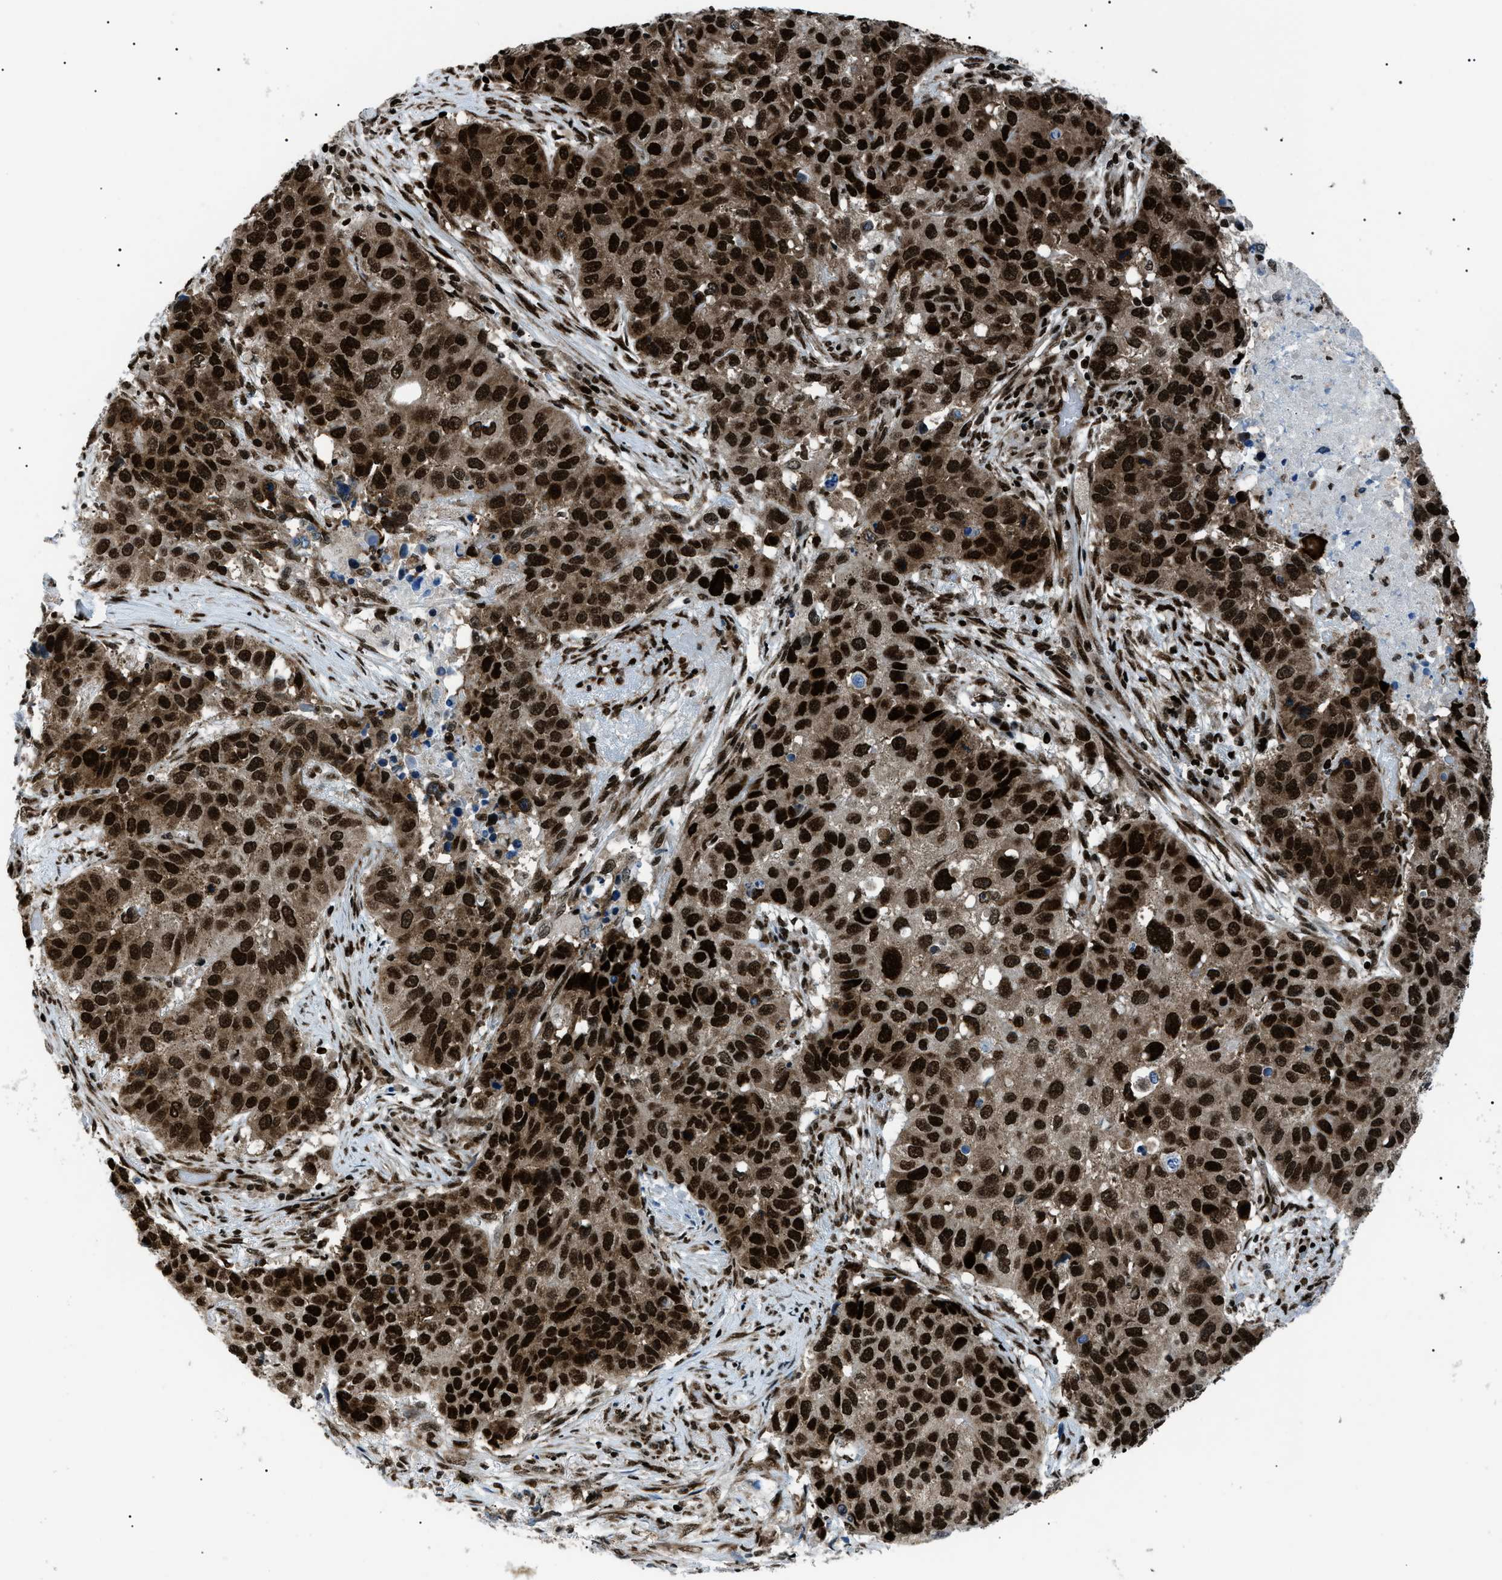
{"staining": {"intensity": "strong", "quantity": ">75%", "location": "nuclear"}, "tissue": "lung cancer", "cell_type": "Tumor cells", "image_type": "cancer", "snomed": [{"axis": "morphology", "description": "Squamous cell carcinoma, NOS"}, {"axis": "topography", "description": "Lung"}], "caption": "Immunohistochemistry (IHC) image of human lung cancer (squamous cell carcinoma) stained for a protein (brown), which displays high levels of strong nuclear positivity in about >75% of tumor cells.", "gene": "HNRNPK", "patient": {"sex": "male", "age": 57}}